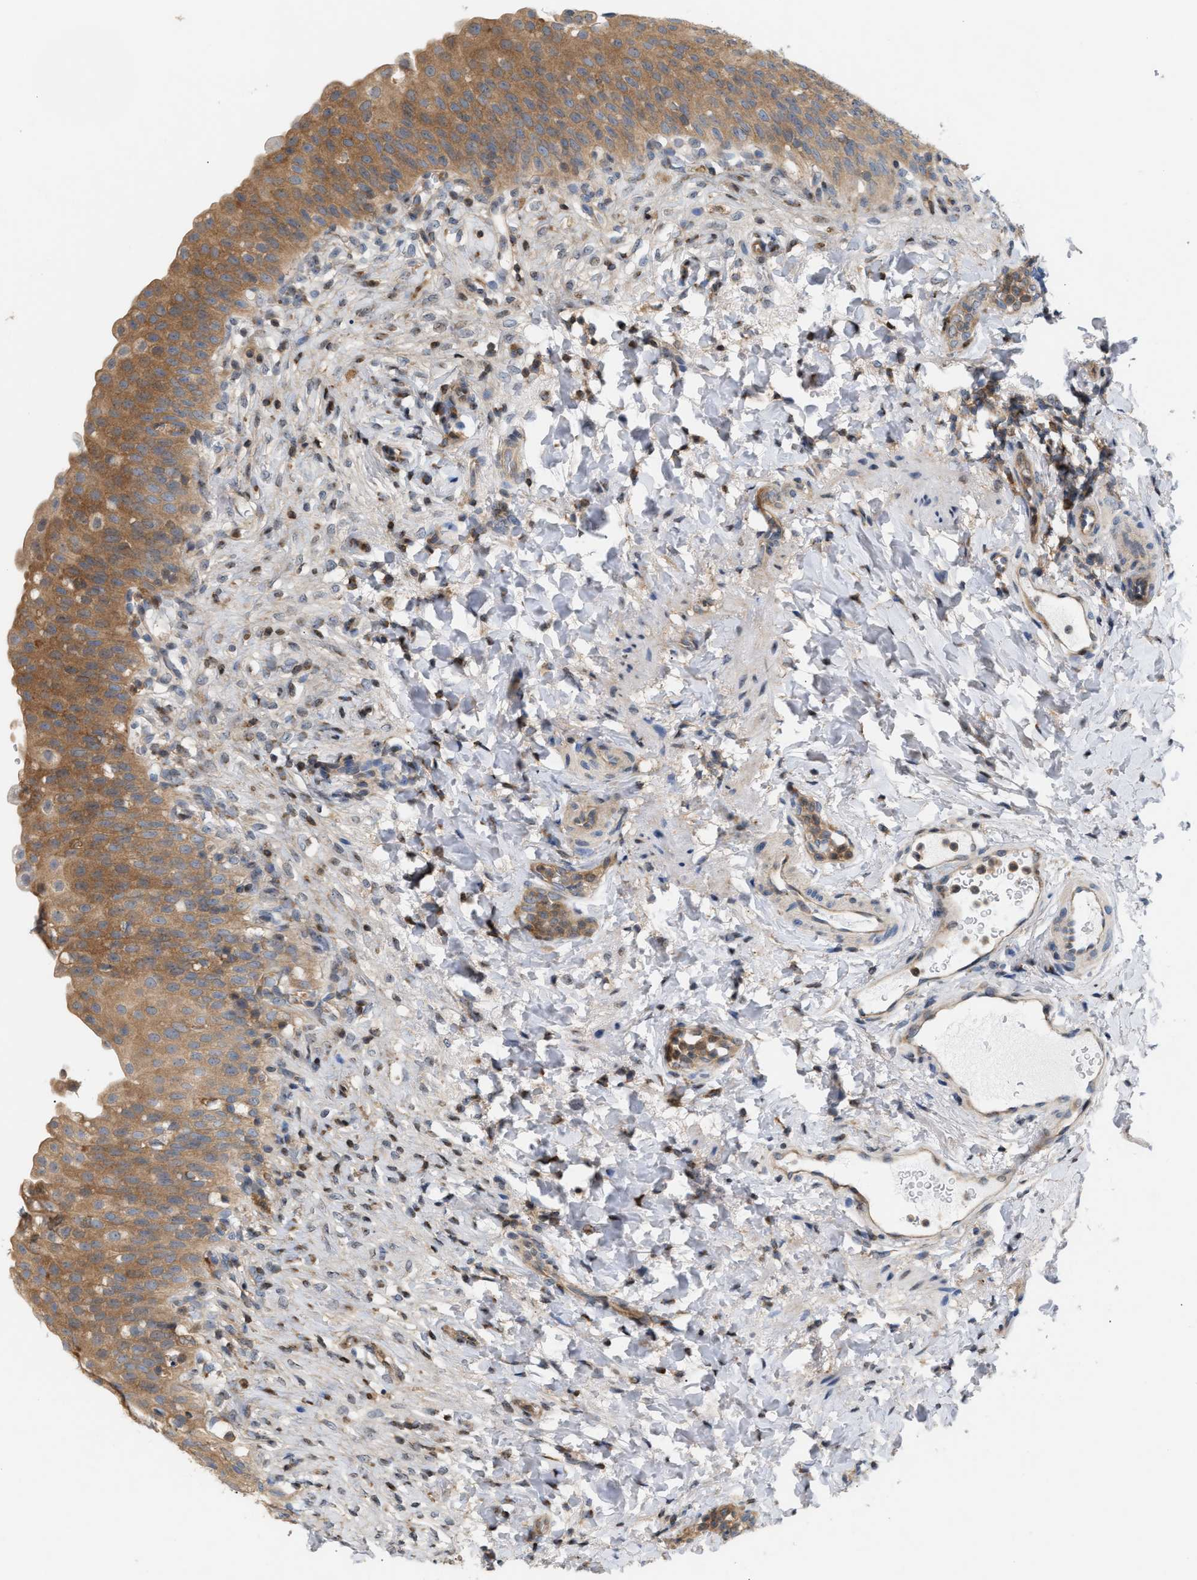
{"staining": {"intensity": "moderate", "quantity": ">75%", "location": "cytoplasmic/membranous"}, "tissue": "urinary bladder", "cell_type": "Urothelial cells", "image_type": "normal", "snomed": [{"axis": "morphology", "description": "Urothelial carcinoma, High grade"}, {"axis": "topography", "description": "Urinary bladder"}], "caption": "Moderate cytoplasmic/membranous staining is present in approximately >75% of urothelial cells in unremarkable urinary bladder. The protein is stained brown, and the nuclei are stained in blue (DAB IHC with brightfield microscopy, high magnification).", "gene": "DBNL", "patient": {"sex": "male", "age": 46}}